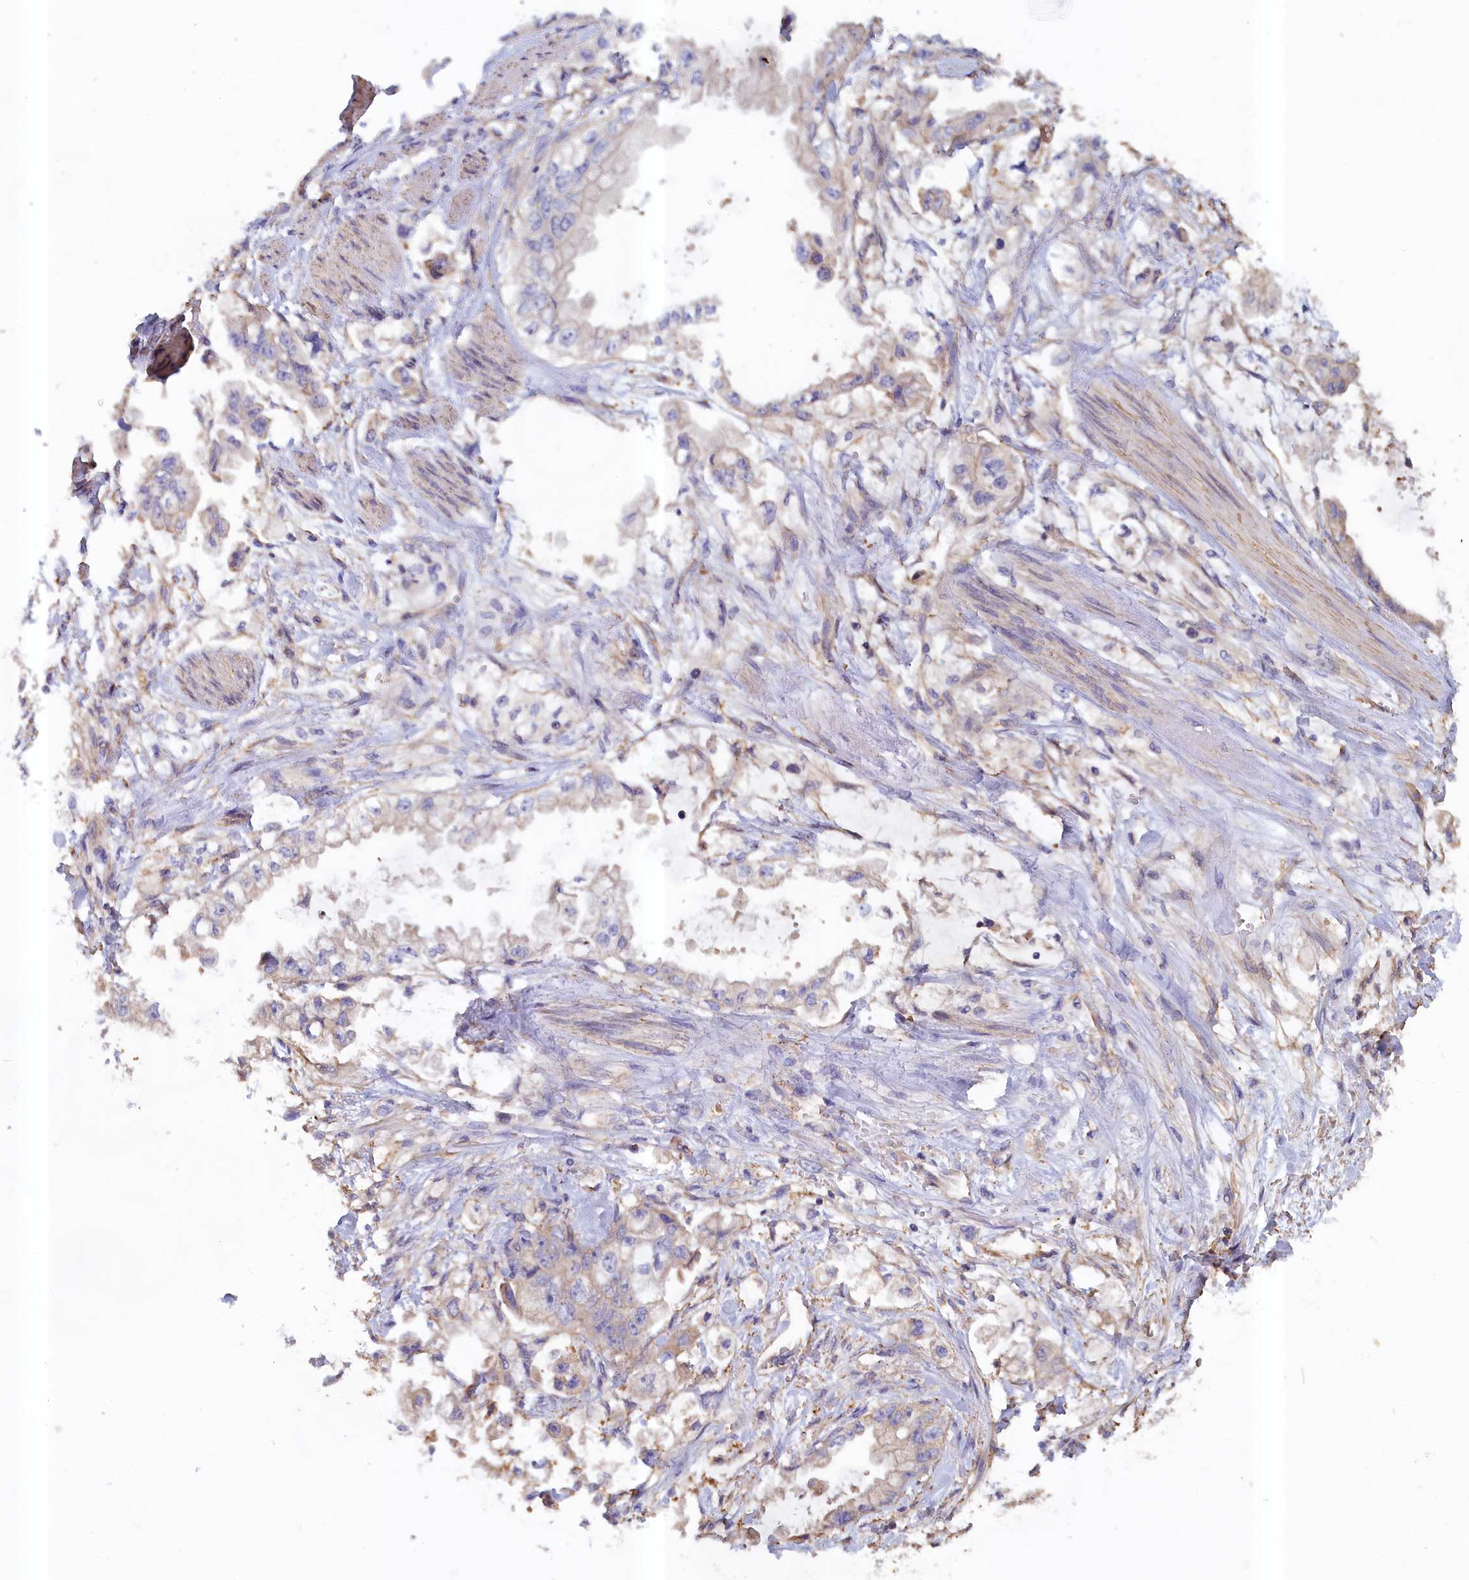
{"staining": {"intensity": "weak", "quantity": "<25%", "location": "cytoplasmic/membranous"}, "tissue": "stomach cancer", "cell_type": "Tumor cells", "image_type": "cancer", "snomed": [{"axis": "morphology", "description": "Adenocarcinoma, NOS"}, {"axis": "topography", "description": "Stomach"}], "caption": "This is an immunohistochemistry photomicrograph of human adenocarcinoma (stomach). There is no expression in tumor cells.", "gene": "ANKRD2", "patient": {"sex": "male", "age": 62}}